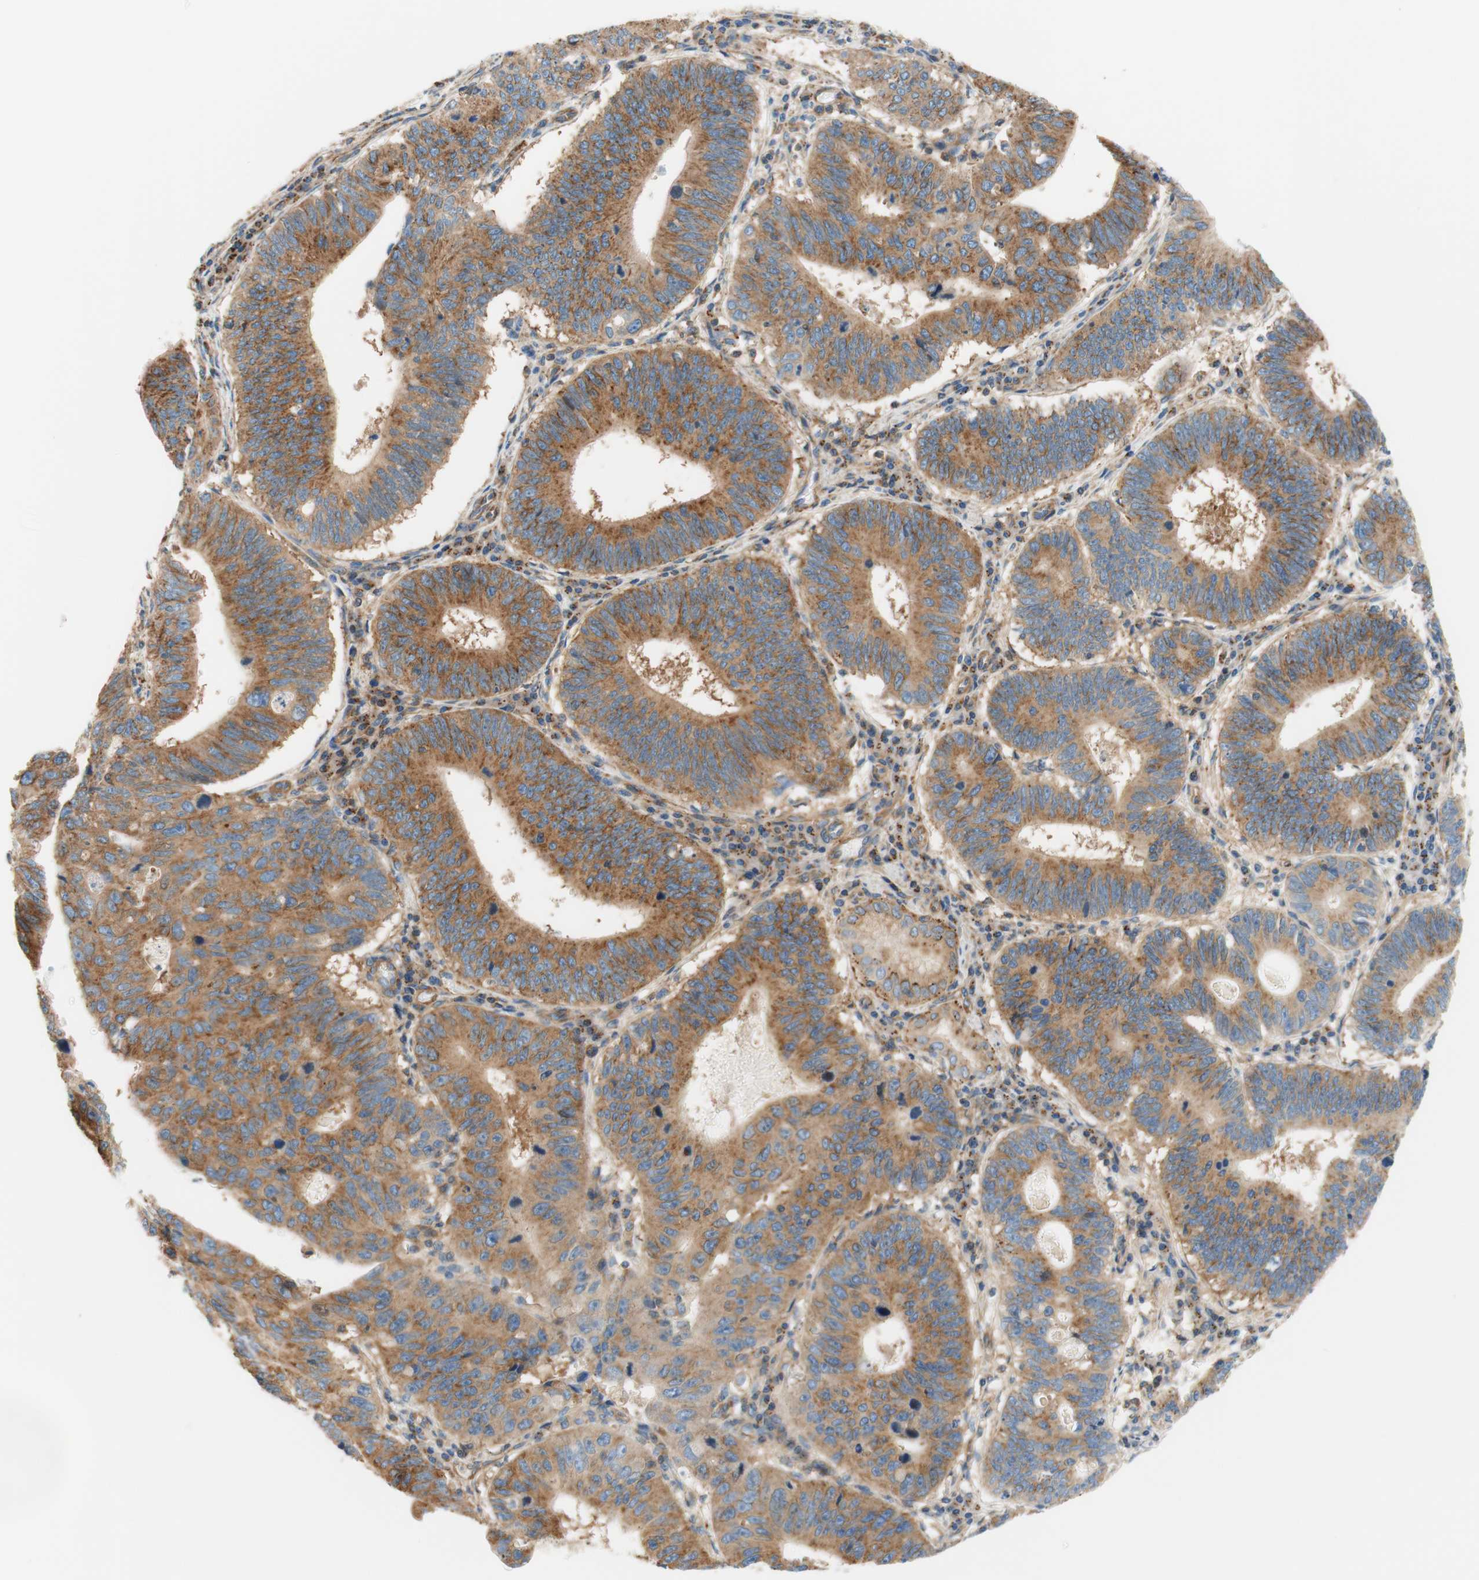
{"staining": {"intensity": "moderate", "quantity": ">75%", "location": "cytoplasmic/membranous"}, "tissue": "stomach cancer", "cell_type": "Tumor cells", "image_type": "cancer", "snomed": [{"axis": "morphology", "description": "Adenocarcinoma, NOS"}, {"axis": "topography", "description": "Stomach"}], "caption": "There is medium levels of moderate cytoplasmic/membranous positivity in tumor cells of stomach adenocarcinoma, as demonstrated by immunohistochemical staining (brown color).", "gene": "VPS26A", "patient": {"sex": "male", "age": 59}}